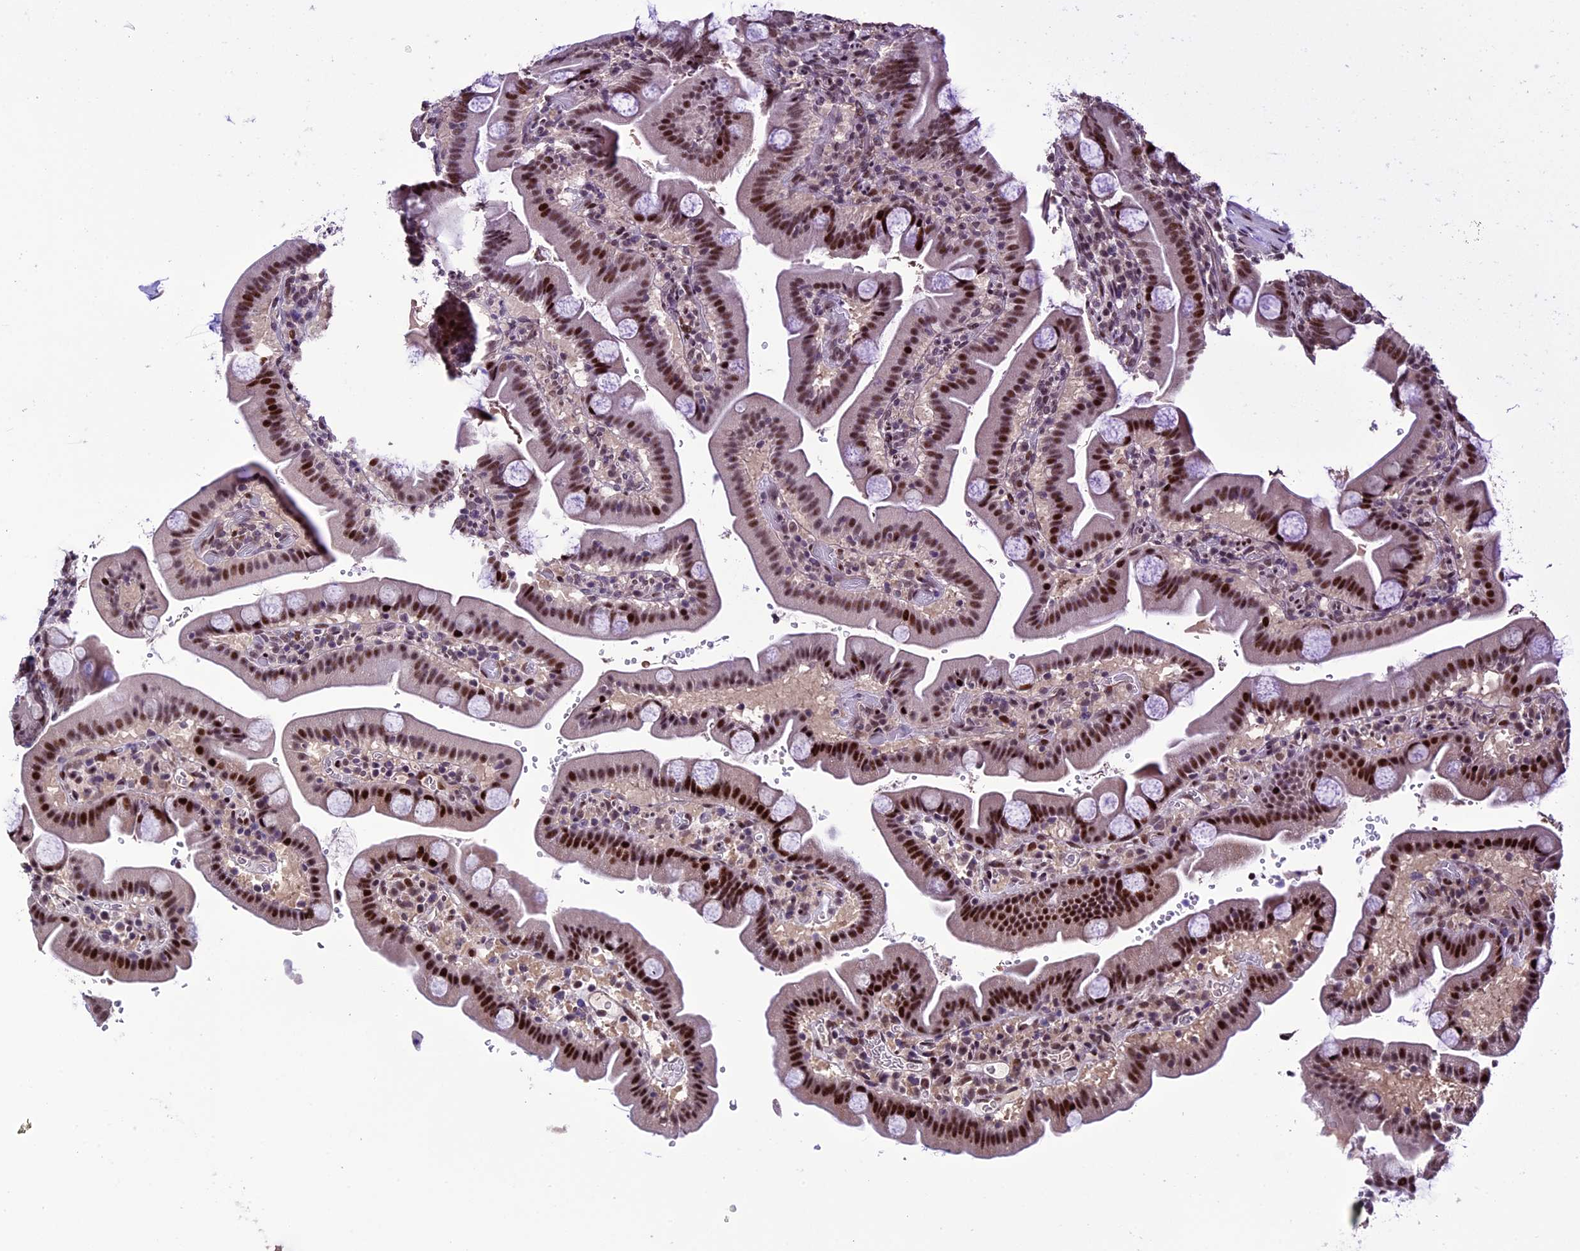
{"staining": {"intensity": "strong", "quantity": ">75%", "location": "nuclear"}, "tissue": "duodenum", "cell_type": "Glandular cells", "image_type": "normal", "snomed": [{"axis": "morphology", "description": "Normal tissue, NOS"}, {"axis": "topography", "description": "Duodenum"}], "caption": "Immunohistochemistry (IHC) (DAB) staining of benign human duodenum reveals strong nuclear protein expression in approximately >75% of glandular cells. (DAB = brown stain, brightfield microscopy at high magnification).", "gene": "TCP11L2", "patient": {"sex": "male", "age": 55}}